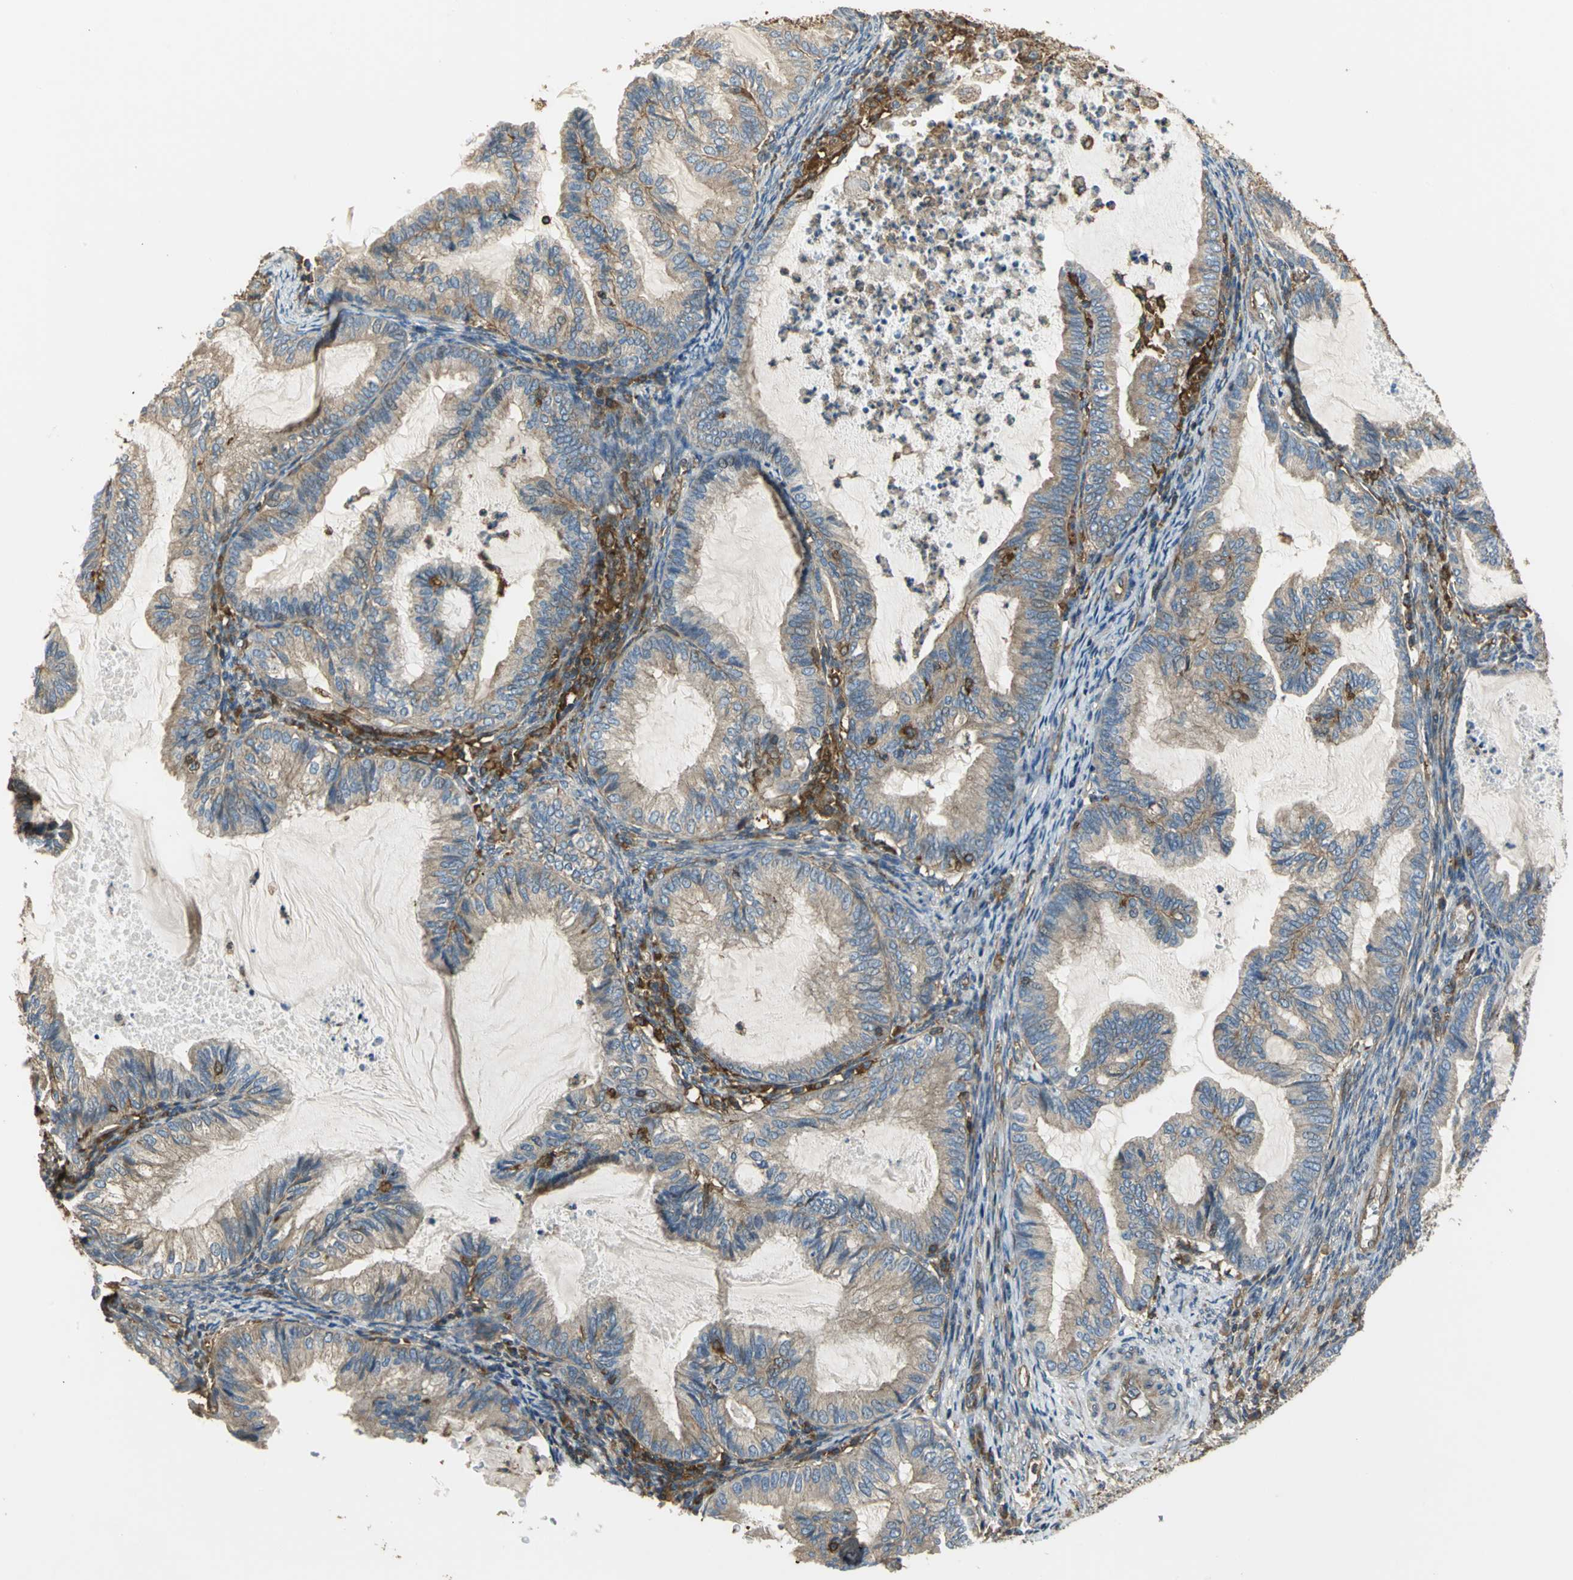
{"staining": {"intensity": "weak", "quantity": "25%-75%", "location": "cytoplasmic/membranous"}, "tissue": "cervical cancer", "cell_type": "Tumor cells", "image_type": "cancer", "snomed": [{"axis": "morphology", "description": "Normal tissue, NOS"}, {"axis": "morphology", "description": "Adenocarcinoma, NOS"}, {"axis": "topography", "description": "Cervix"}, {"axis": "topography", "description": "Endometrium"}], "caption": "Protein expression analysis of human cervical cancer reveals weak cytoplasmic/membranous expression in approximately 25%-75% of tumor cells.", "gene": "TLN1", "patient": {"sex": "female", "age": 86}}